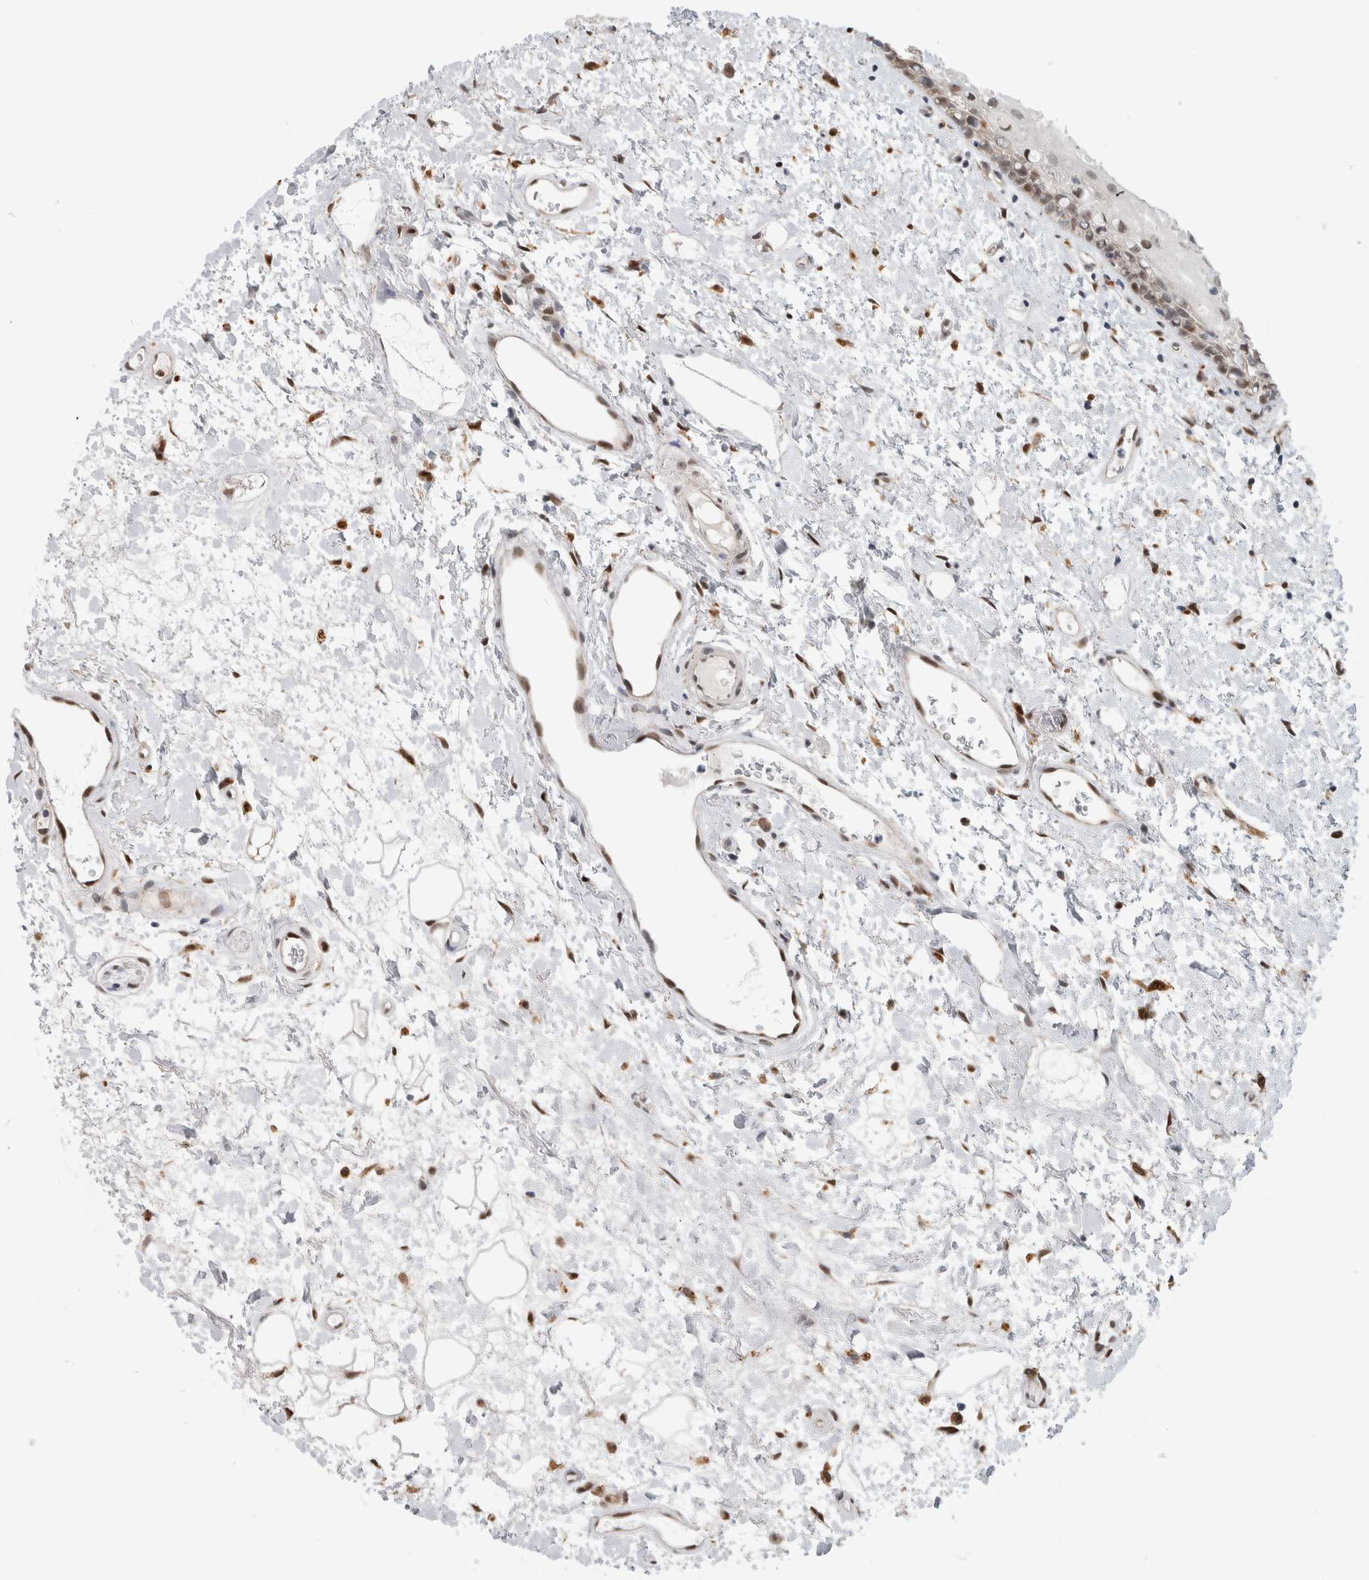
{"staining": {"intensity": "moderate", "quantity": "25%-75%", "location": "cytoplasmic/membranous"}, "tissue": "oral mucosa", "cell_type": "Squamous epithelial cells", "image_type": "normal", "snomed": [{"axis": "morphology", "description": "Normal tissue, NOS"}, {"axis": "topography", "description": "Oral tissue"}], "caption": "A brown stain shows moderate cytoplasmic/membranous positivity of a protein in squamous epithelial cells of normal oral mucosa. (Stains: DAB (3,3'-diaminobenzidine) in brown, nuclei in blue, Microscopy: brightfield microscopy at high magnification).", "gene": "NAB2", "patient": {"sex": "female", "age": 76}}